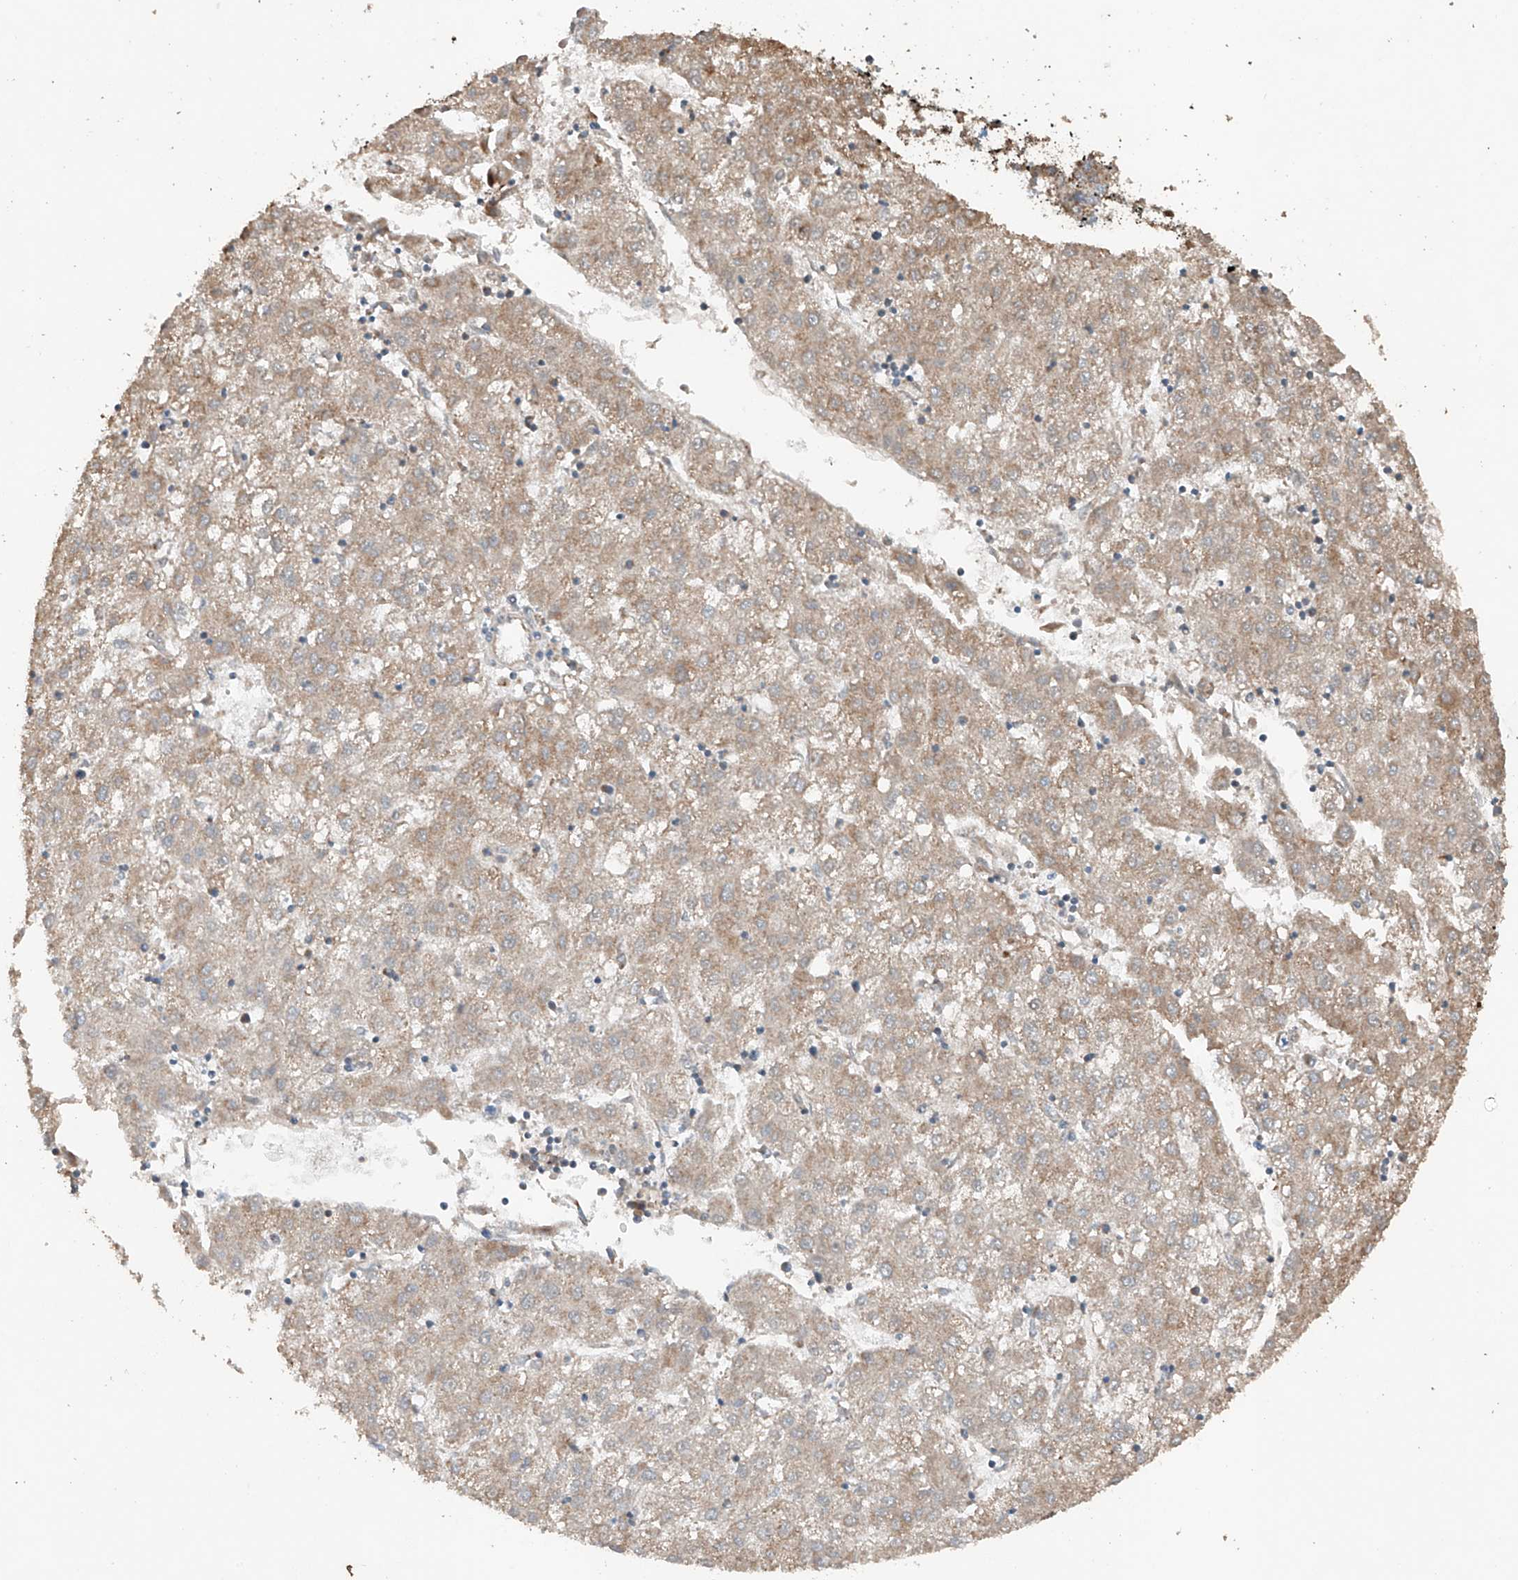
{"staining": {"intensity": "moderate", "quantity": ">75%", "location": "cytoplasmic/membranous"}, "tissue": "liver cancer", "cell_type": "Tumor cells", "image_type": "cancer", "snomed": [{"axis": "morphology", "description": "Carcinoma, Hepatocellular, NOS"}, {"axis": "topography", "description": "Liver"}], "caption": "DAB (3,3'-diaminobenzidine) immunohistochemical staining of human liver hepatocellular carcinoma shows moderate cytoplasmic/membranous protein positivity in approximately >75% of tumor cells.", "gene": "AP4B1", "patient": {"sex": "male", "age": 72}}